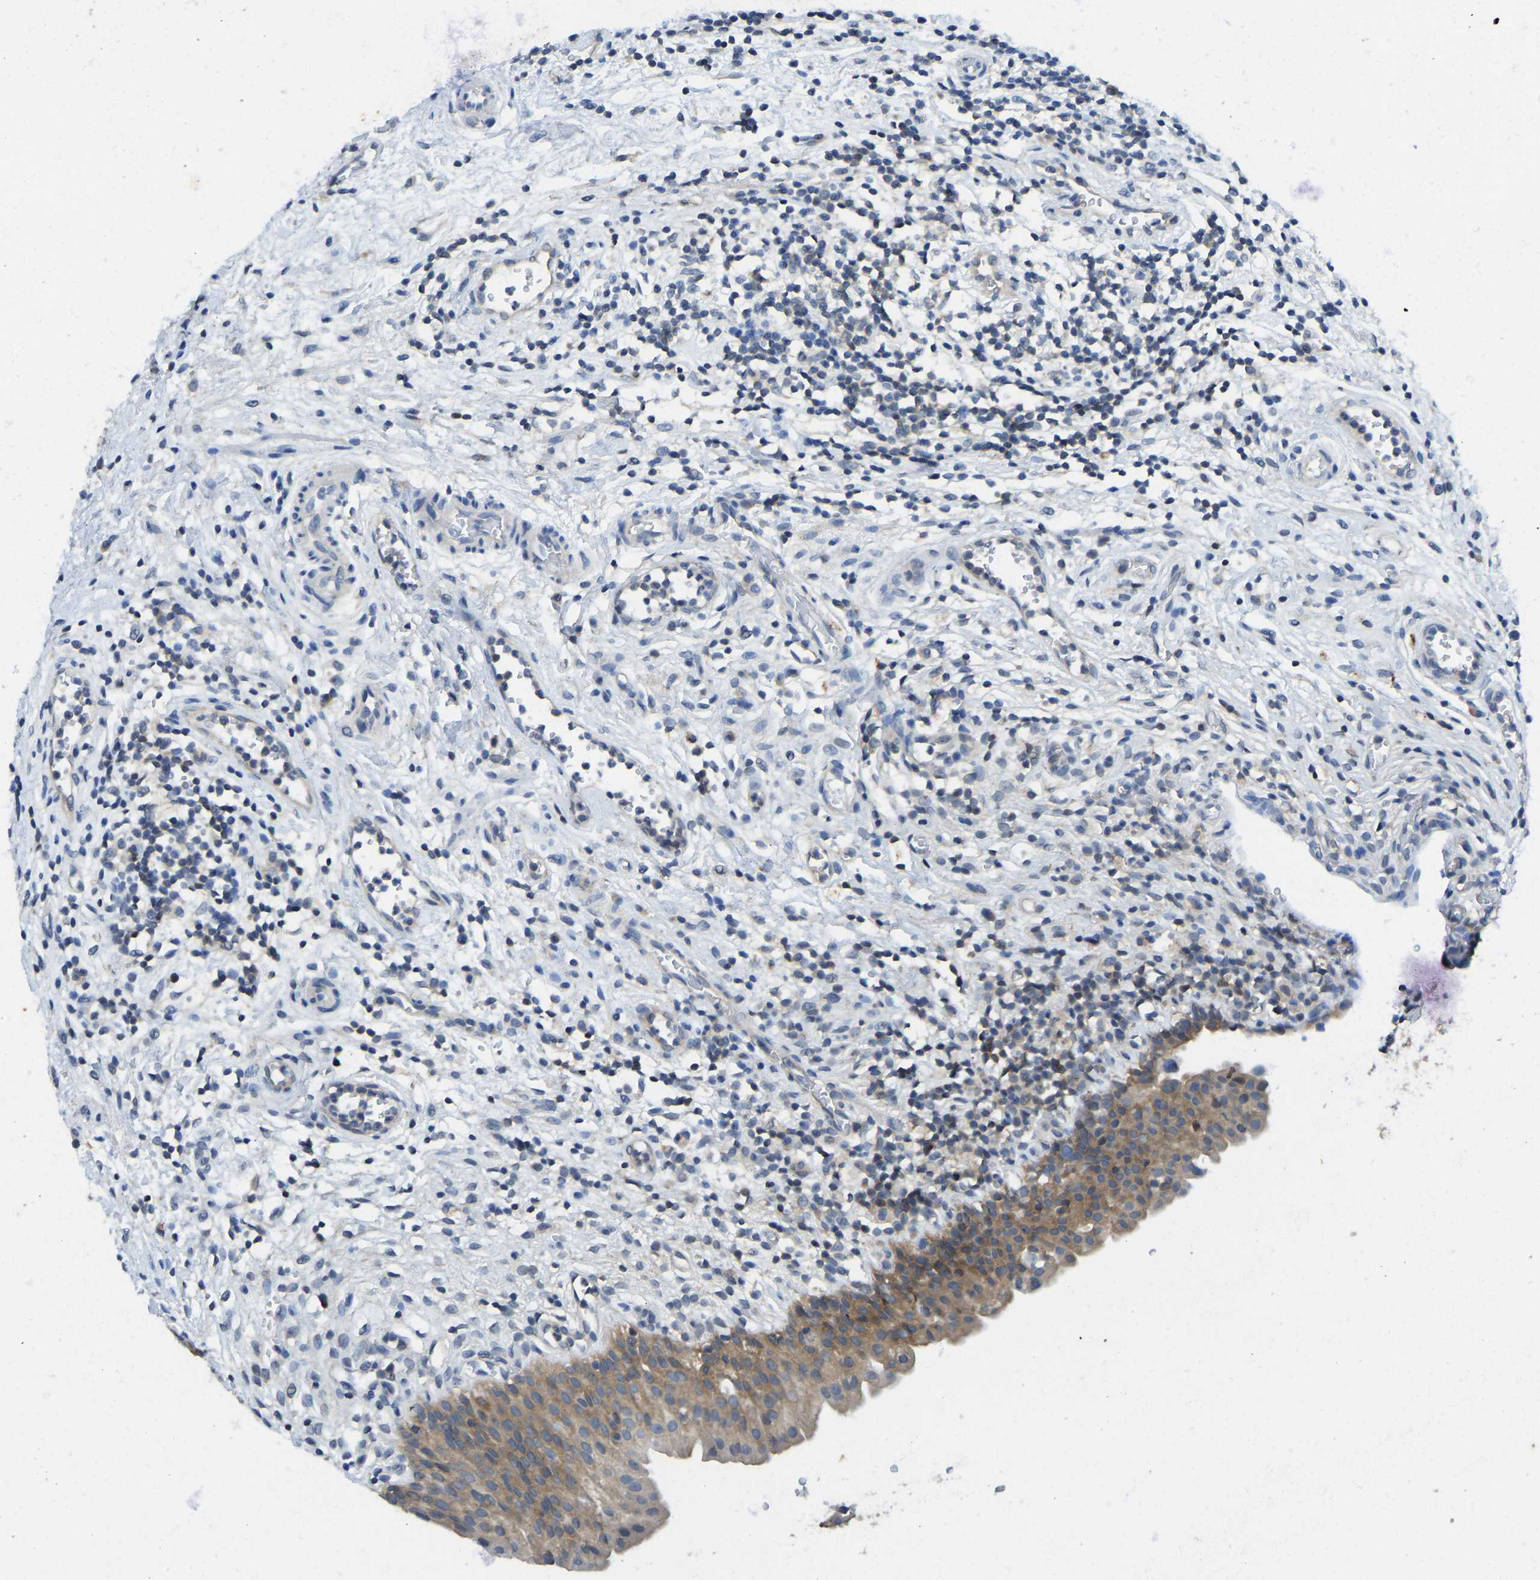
{"staining": {"intensity": "moderate", "quantity": ">75%", "location": "cytoplasmic/membranous"}, "tissue": "urinary bladder", "cell_type": "Urothelial cells", "image_type": "normal", "snomed": [{"axis": "morphology", "description": "Normal tissue, NOS"}, {"axis": "topography", "description": "Urinary bladder"}], "caption": "Brown immunohistochemical staining in unremarkable urinary bladder reveals moderate cytoplasmic/membranous expression in about >75% of urothelial cells. The staining was performed using DAB to visualize the protein expression in brown, while the nuclei were stained in blue with hematoxylin (Magnification: 20x).", "gene": "NDRG3", "patient": {"sex": "male", "age": 37}}